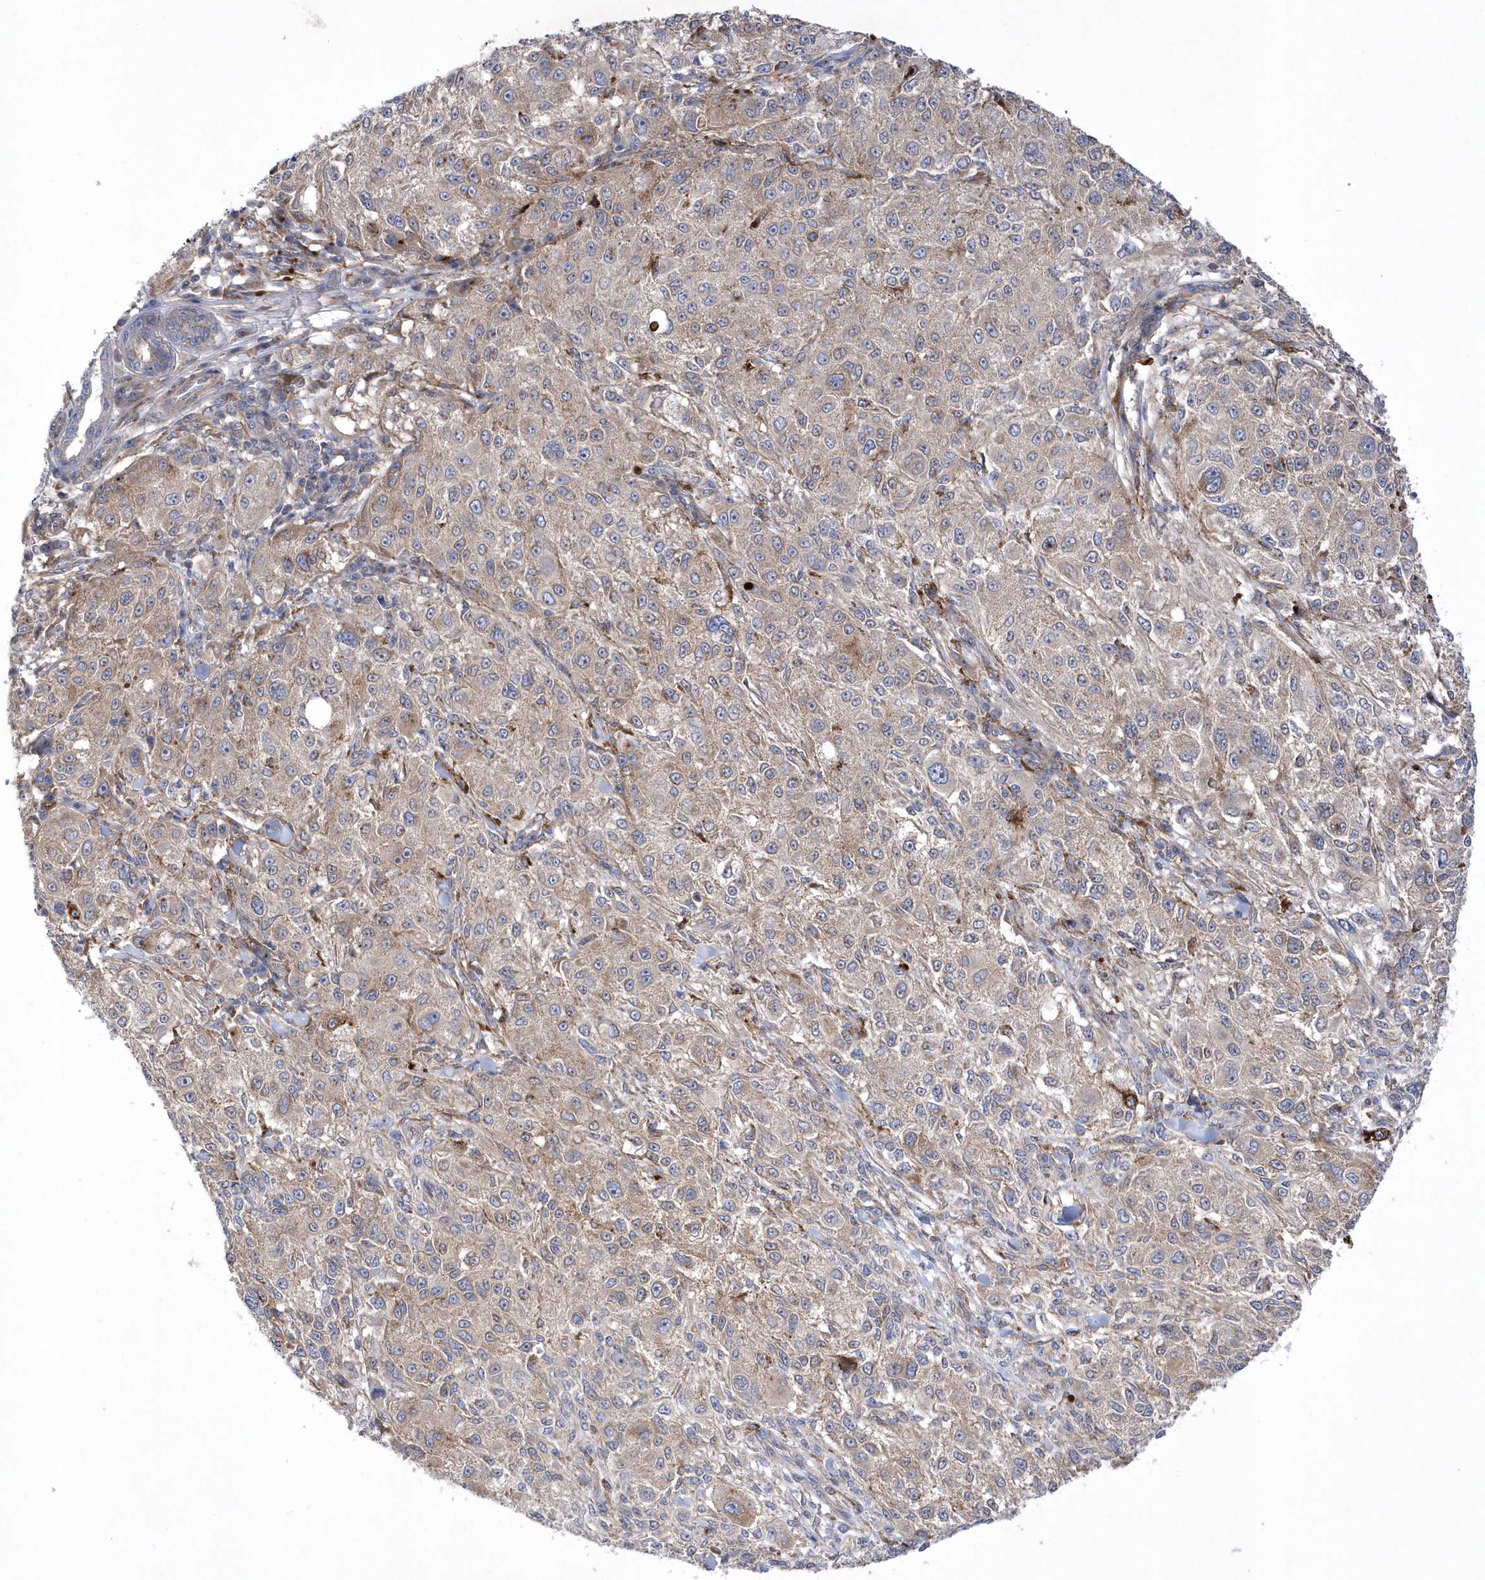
{"staining": {"intensity": "weak", "quantity": ">75%", "location": "cytoplasmic/membranous"}, "tissue": "melanoma", "cell_type": "Tumor cells", "image_type": "cancer", "snomed": [{"axis": "morphology", "description": "Necrosis, NOS"}, {"axis": "morphology", "description": "Malignant melanoma, NOS"}, {"axis": "topography", "description": "Skin"}], "caption": "Tumor cells exhibit low levels of weak cytoplasmic/membranous staining in about >75% of cells in malignant melanoma.", "gene": "LONRF2", "patient": {"sex": "female", "age": 87}}